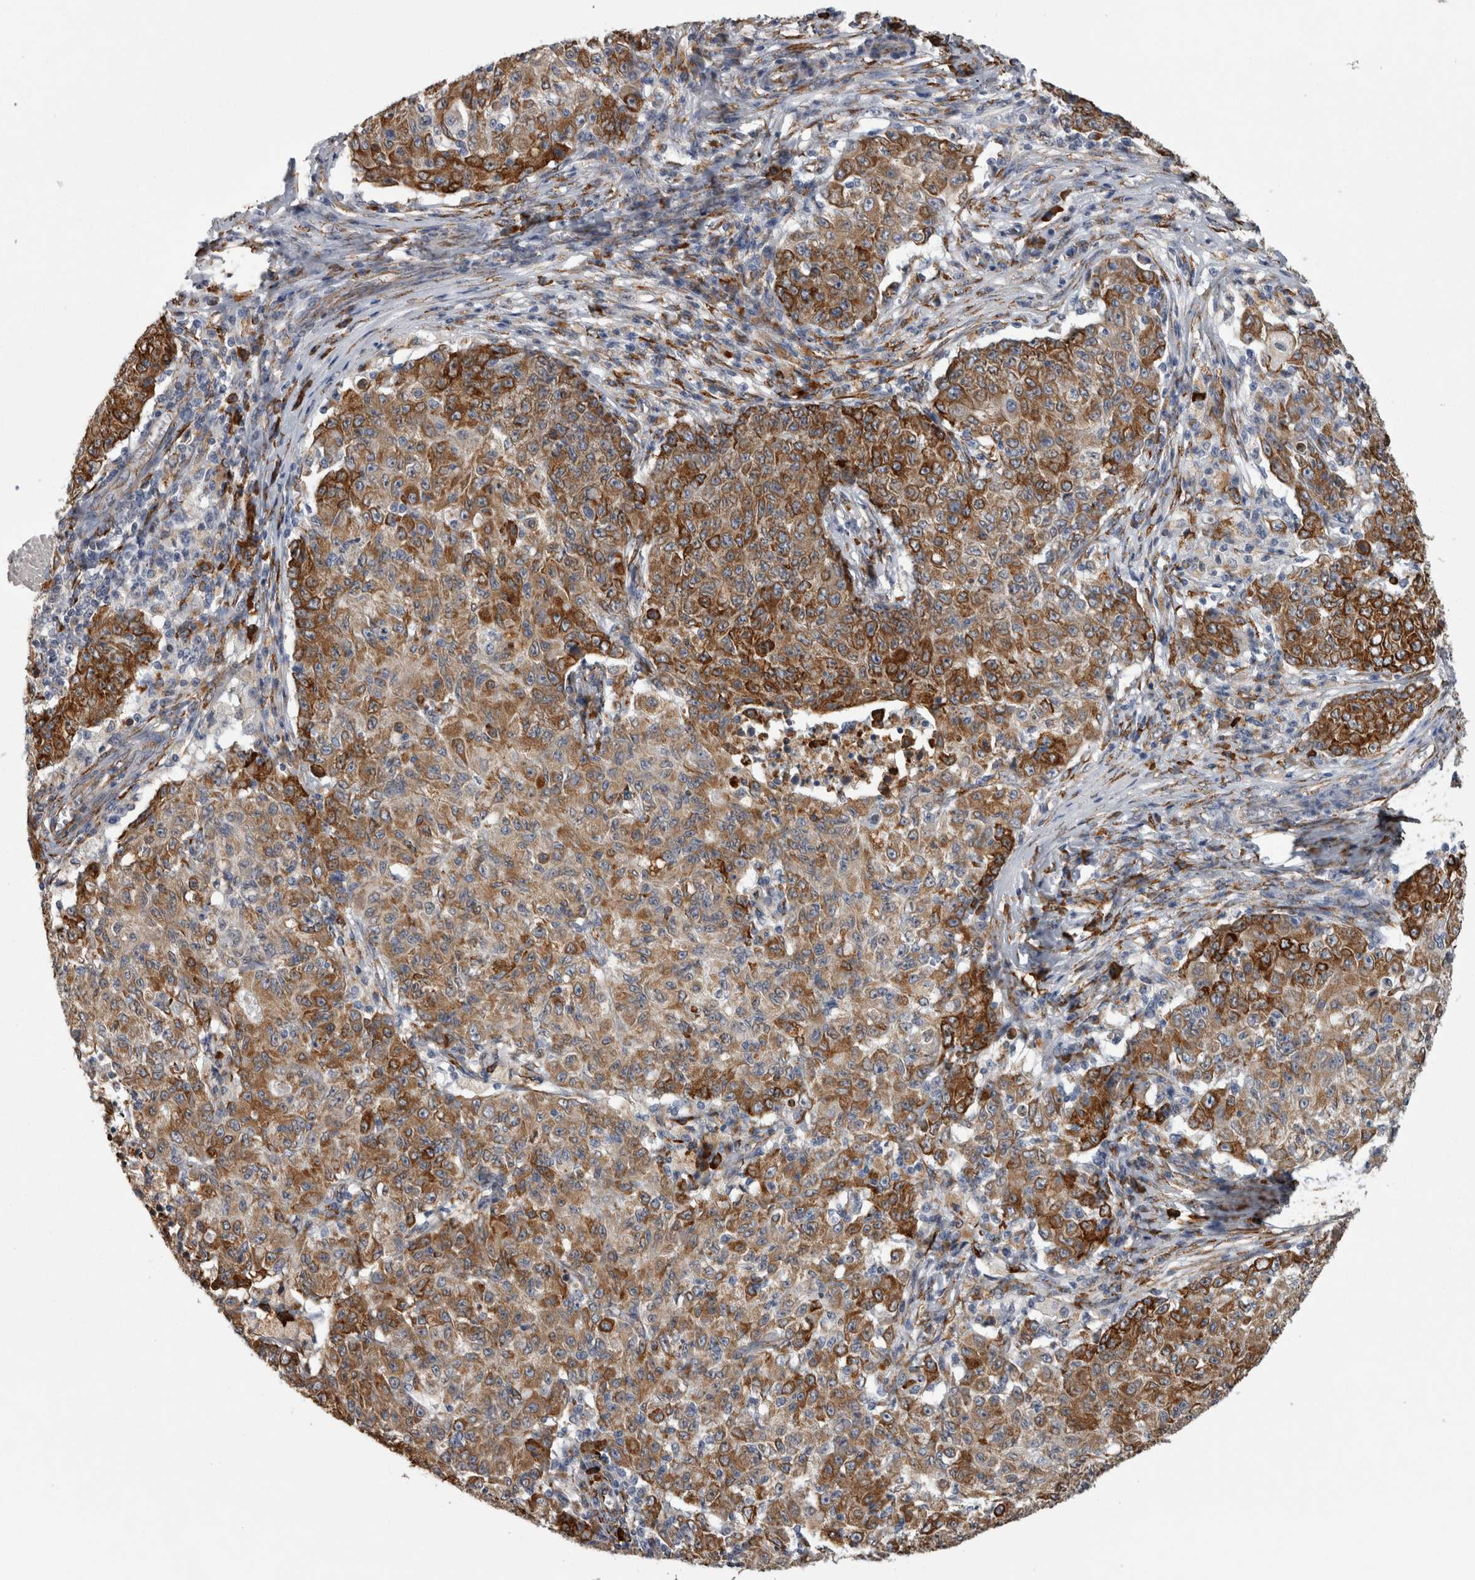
{"staining": {"intensity": "strong", "quantity": ">75%", "location": "cytoplasmic/membranous"}, "tissue": "ovarian cancer", "cell_type": "Tumor cells", "image_type": "cancer", "snomed": [{"axis": "morphology", "description": "Carcinoma, endometroid"}, {"axis": "topography", "description": "Ovary"}], "caption": "Protein expression analysis of ovarian endometroid carcinoma demonstrates strong cytoplasmic/membranous expression in approximately >75% of tumor cells. (IHC, brightfield microscopy, high magnification).", "gene": "FHIP2B", "patient": {"sex": "female", "age": 42}}